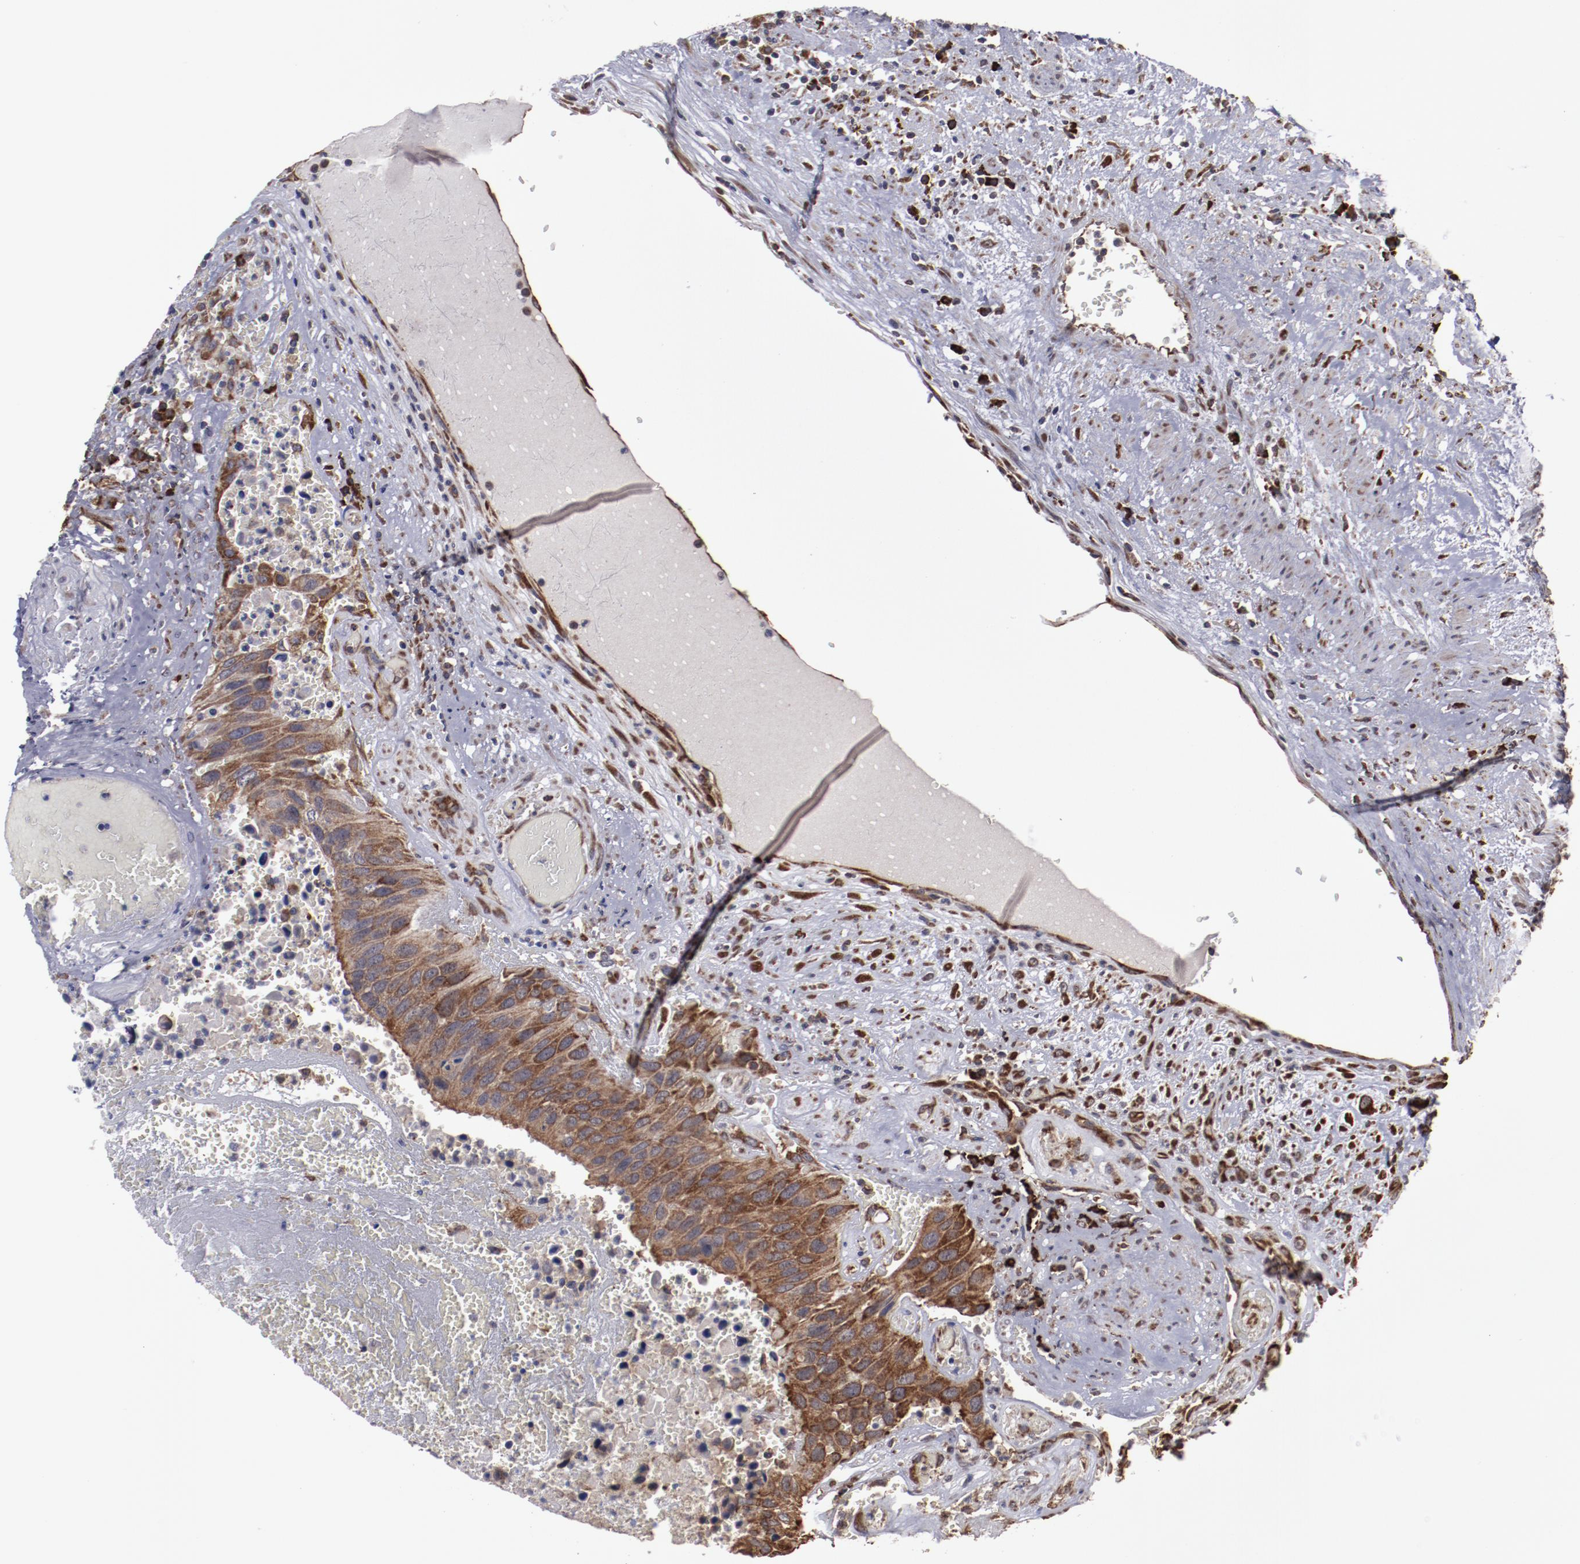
{"staining": {"intensity": "strong", "quantity": ">75%", "location": "cytoplasmic/membranous"}, "tissue": "urothelial cancer", "cell_type": "Tumor cells", "image_type": "cancer", "snomed": [{"axis": "morphology", "description": "Urothelial carcinoma, High grade"}, {"axis": "topography", "description": "Urinary bladder"}], "caption": "A high-resolution histopathology image shows IHC staining of urothelial cancer, which demonstrates strong cytoplasmic/membranous positivity in approximately >75% of tumor cells.", "gene": "RPS4Y1", "patient": {"sex": "male", "age": 66}}